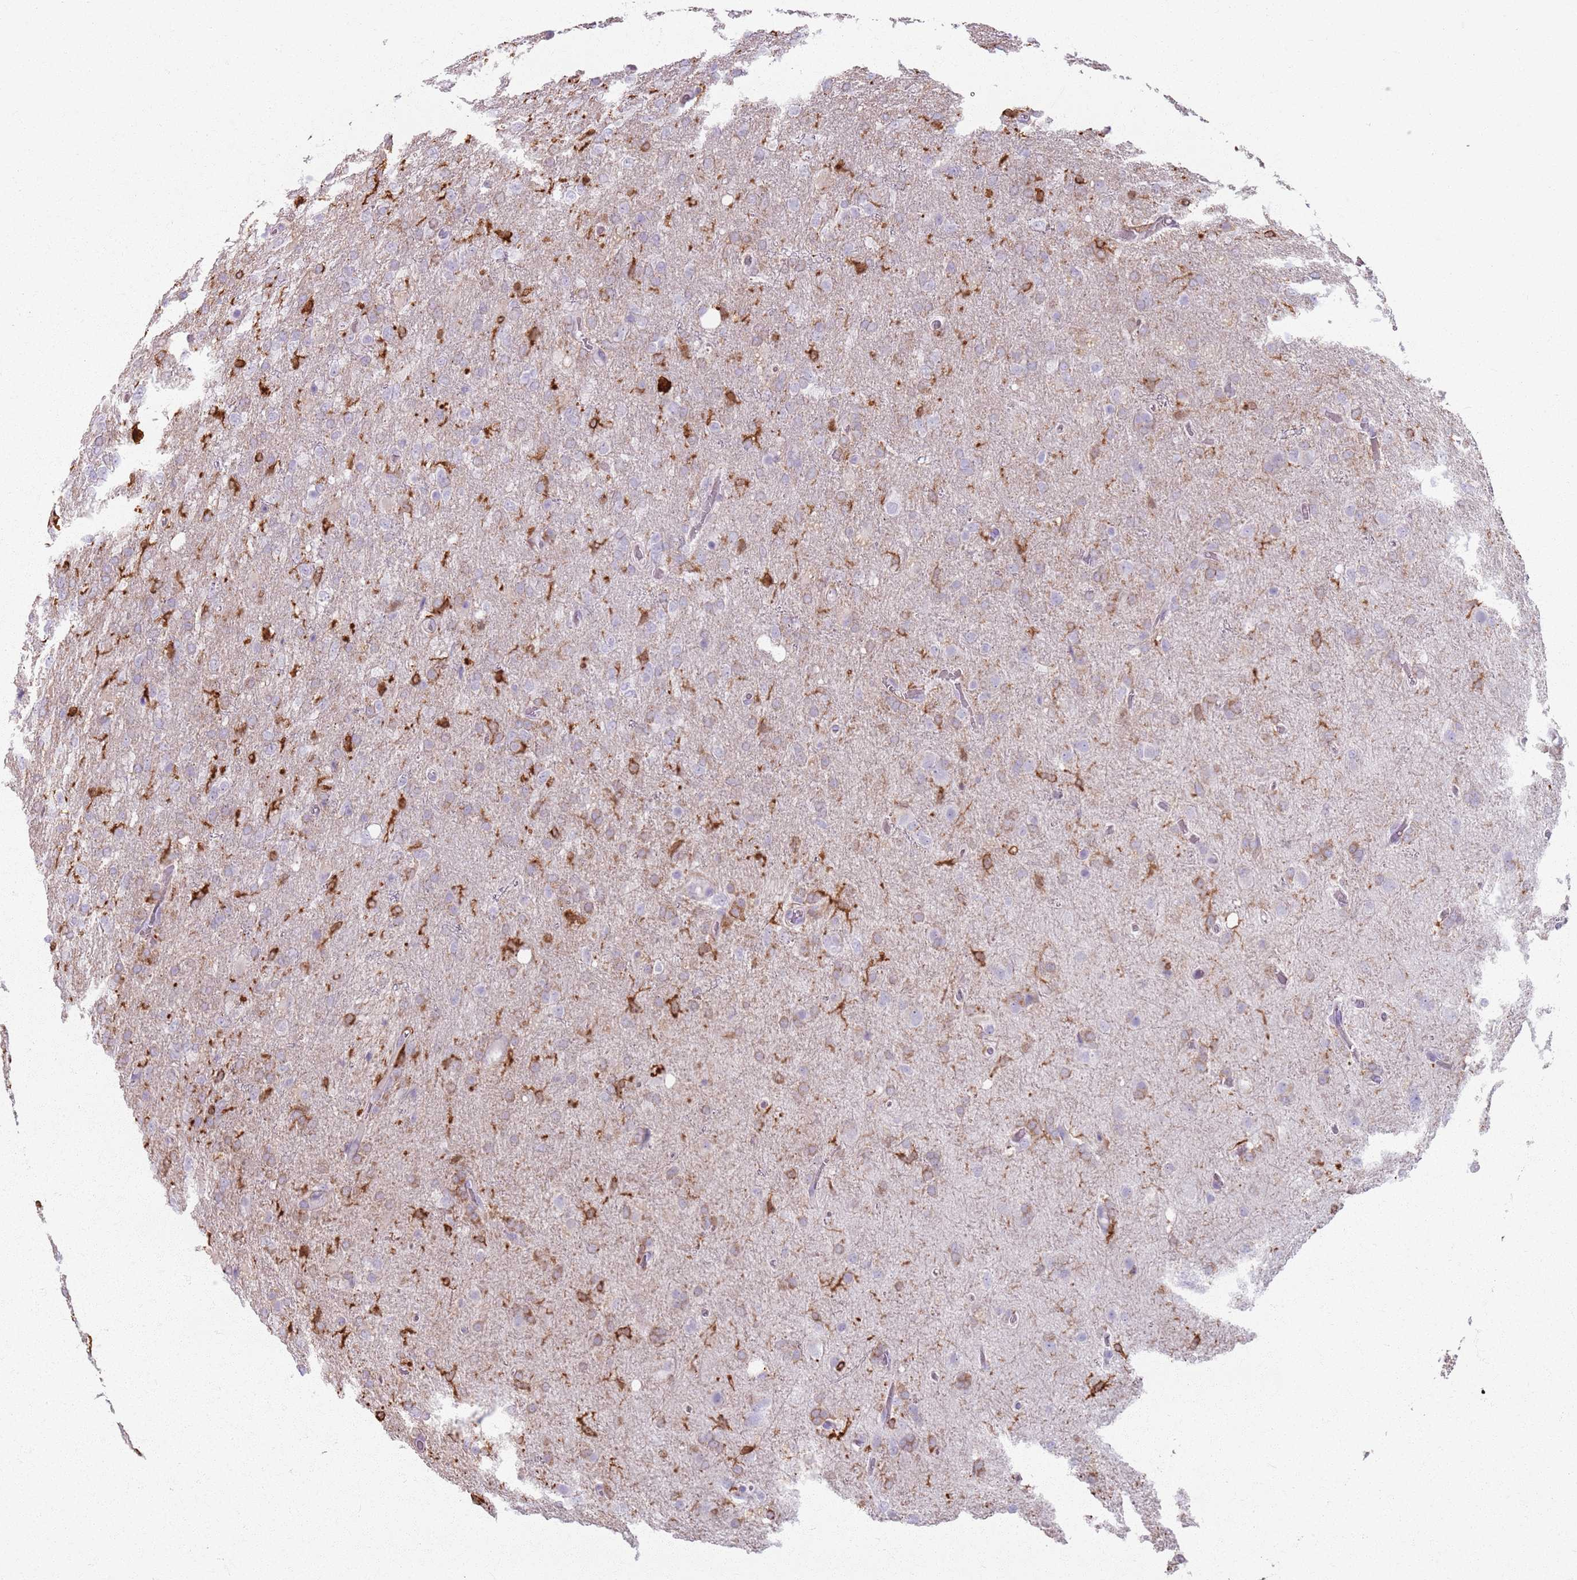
{"staining": {"intensity": "strong", "quantity": "<25%", "location": "cytoplasmic/membranous"}, "tissue": "glioma", "cell_type": "Tumor cells", "image_type": "cancer", "snomed": [{"axis": "morphology", "description": "Glioma, malignant, High grade"}, {"axis": "topography", "description": "Brain"}], "caption": "This image displays glioma stained with immunohistochemistry to label a protein in brown. The cytoplasmic/membranous of tumor cells show strong positivity for the protein. Nuclei are counter-stained blue.", "gene": "GDPGP1", "patient": {"sex": "female", "age": 74}}